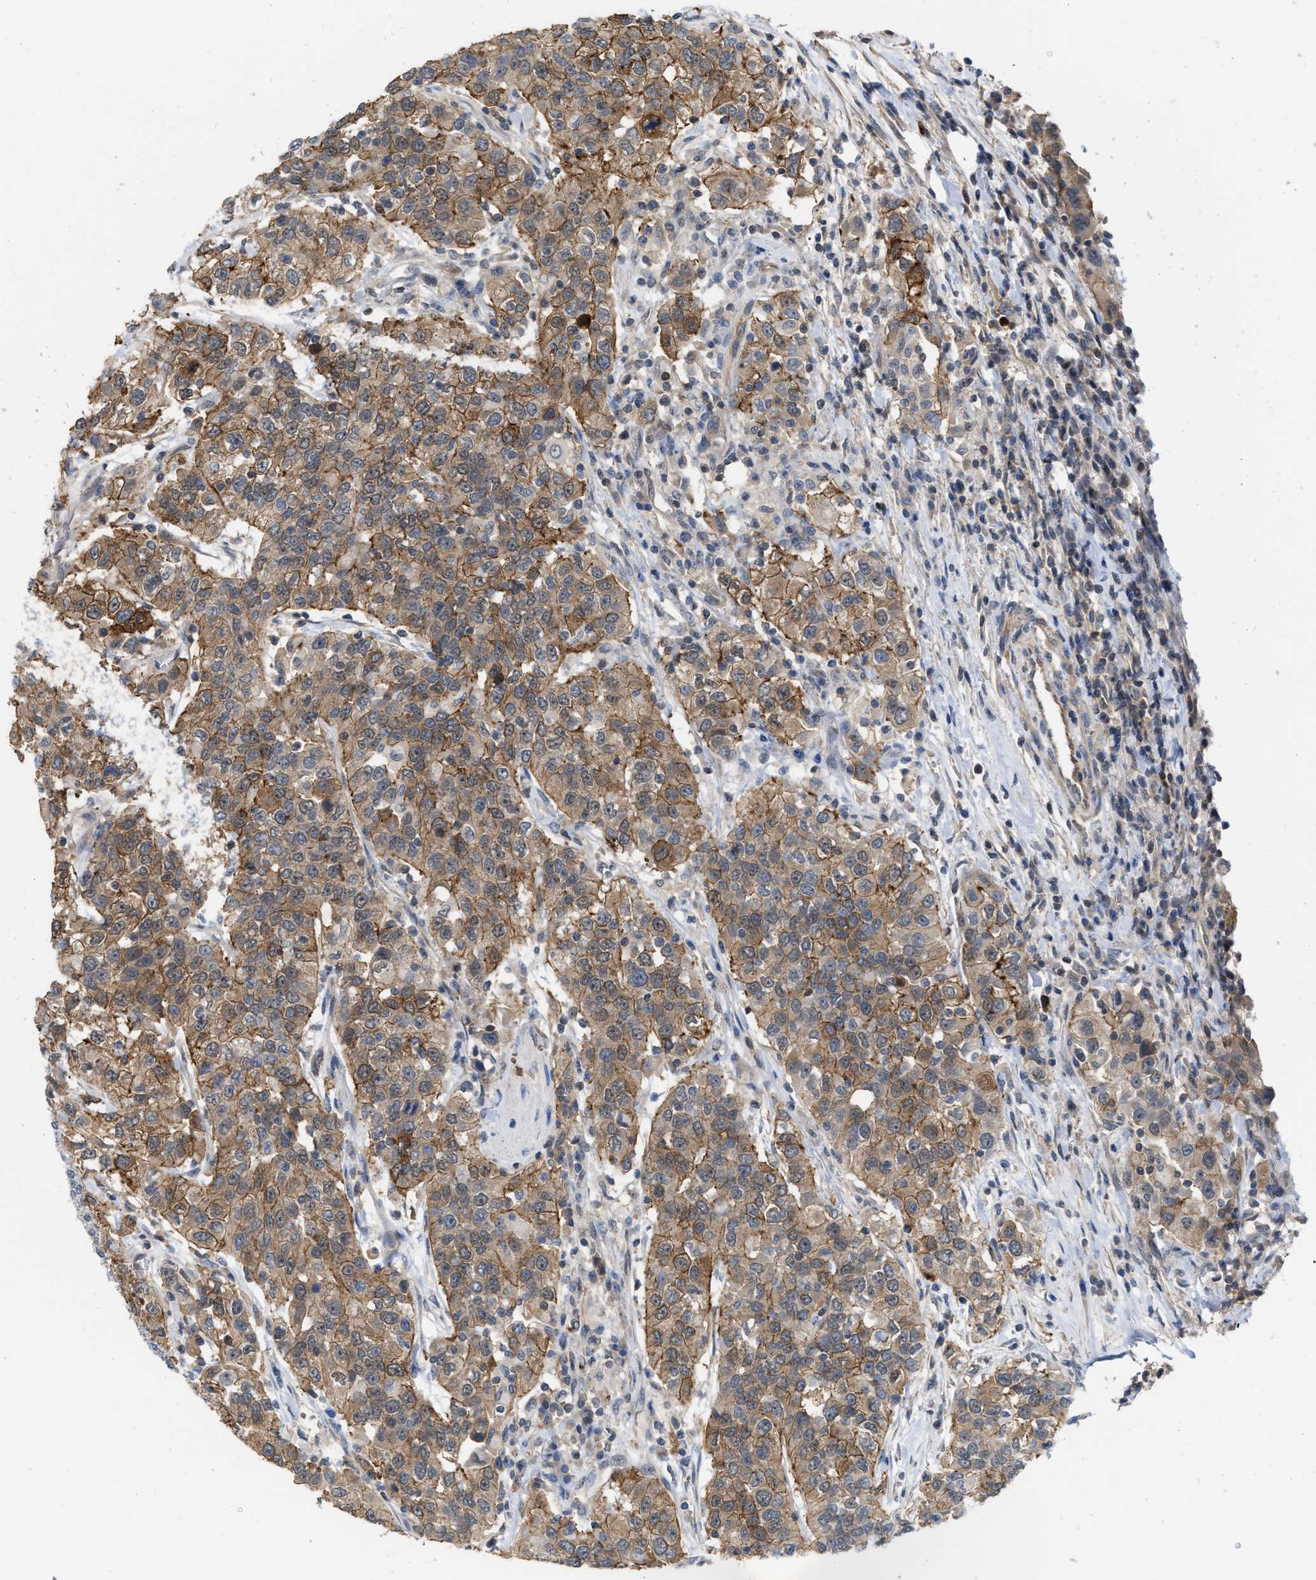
{"staining": {"intensity": "moderate", "quantity": ">75%", "location": "cytoplasmic/membranous"}, "tissue": "urothelial cancer", "cell_type": "Tumor cells", "image_type": "cancer", "snomed": [{"axis": "morphology", "description": "Urothelial carcinoma, High grade"}, {"axis": "topography", "description": "Urinary bladder"}], "caption": "The micrograph exhibits staining of high-grade urothelial carcinoma, revealing moderate cytoplasmic/membranous protein expression (brown color) within tumor cells.", "gene": "NAPEPLD", "patient": {"sex": "female", "age": 80}}